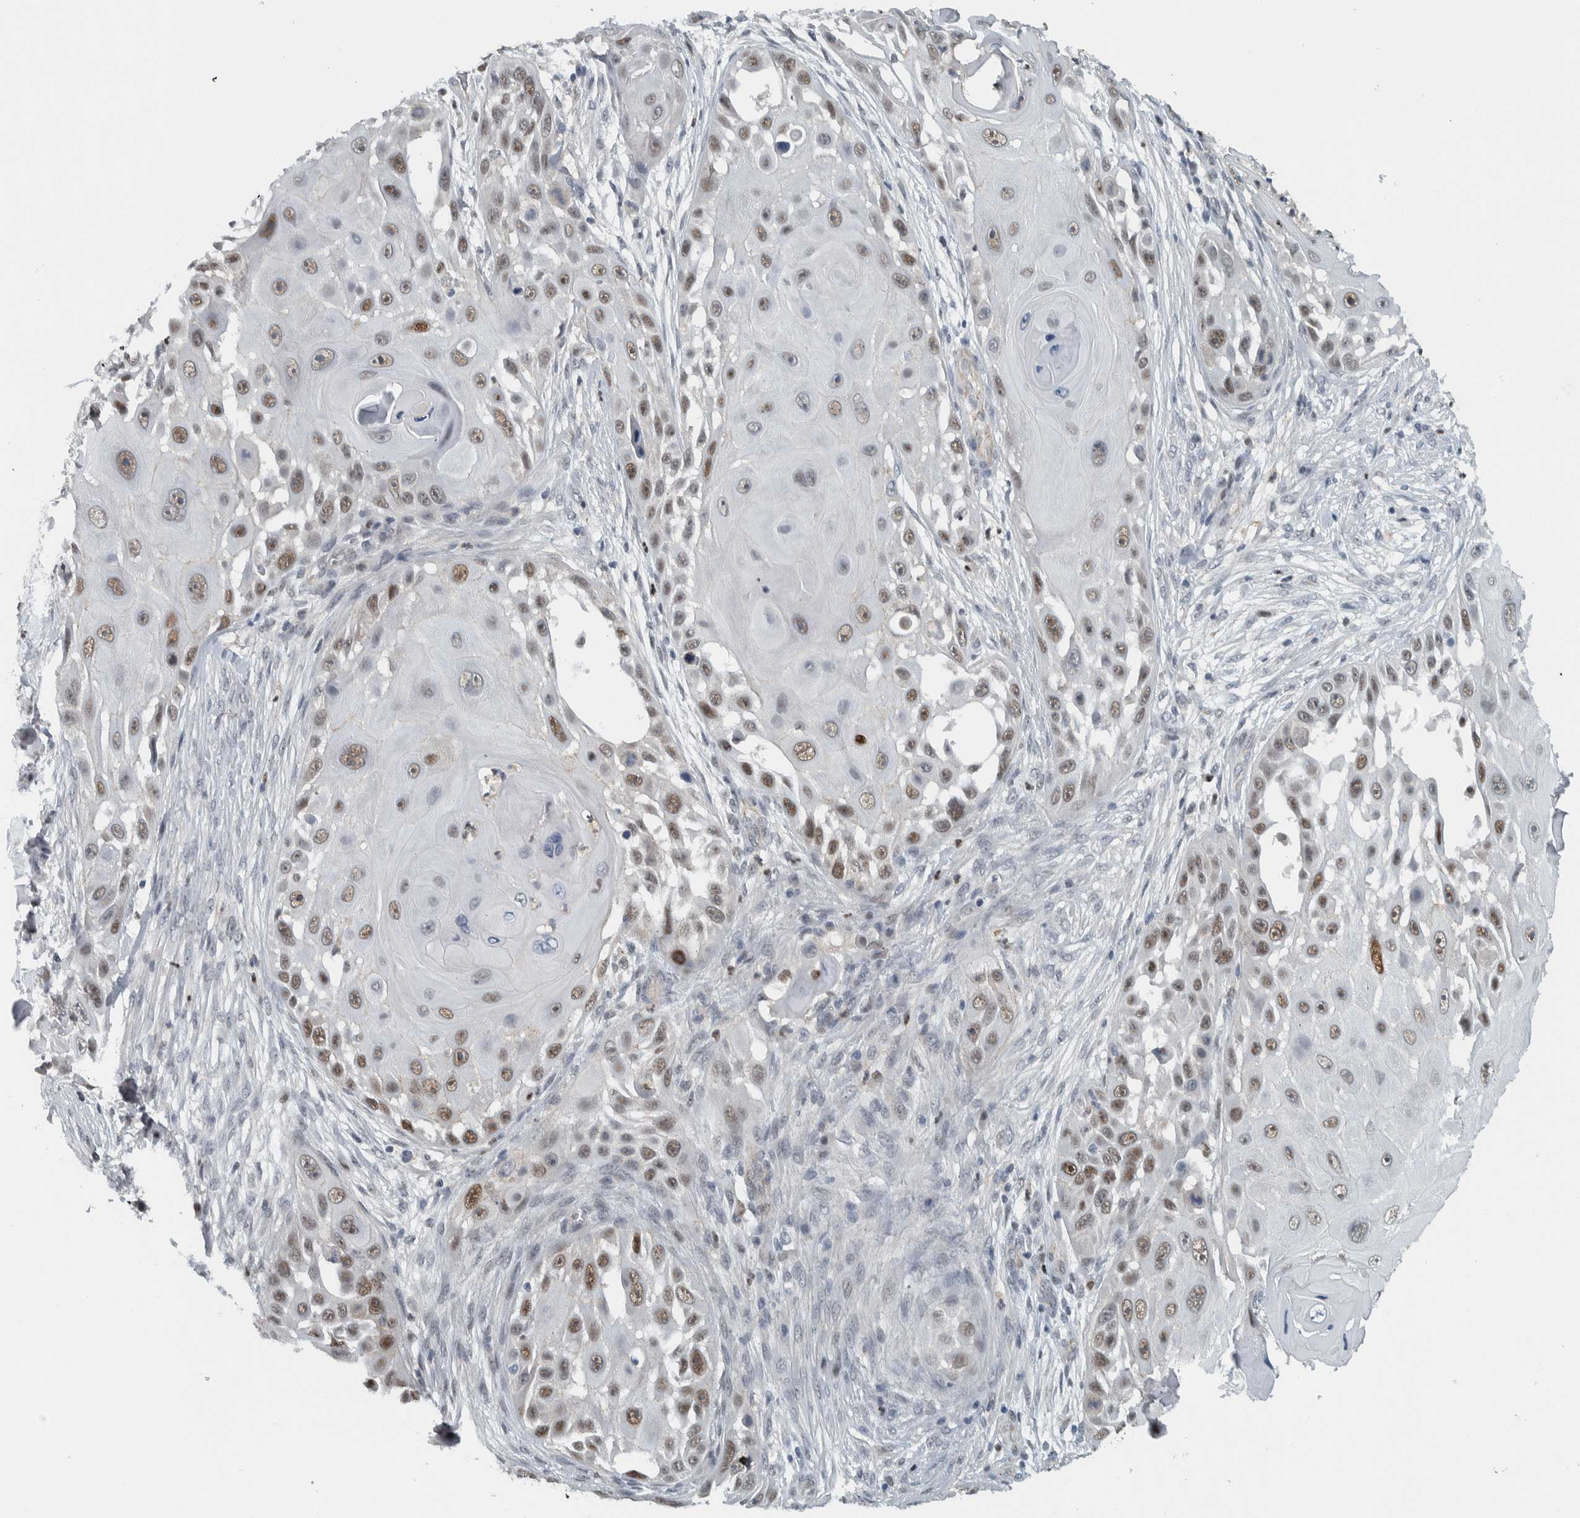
{"staining": {"intensity": "moderate", "quantity": "25%-75%", "location": "nuclear"}, "tissue": "skin cancer", "cell_type": "Tumor cells", "image_type": "cancer", "snomed": [{"axis": "morphology", "description": "Squamous cell carcinoma, NOS"}, {"axis": "topography", "description": "Skin"}], "caption": "This is a micrograph of immunohistochemistry (IHC) staining of squamous cell carcinoma (skin), which shows moderate staining in the nuclear of tumor cells.", "gene": "ADPRM", "patient": {"sex": "female", "age": 44}}